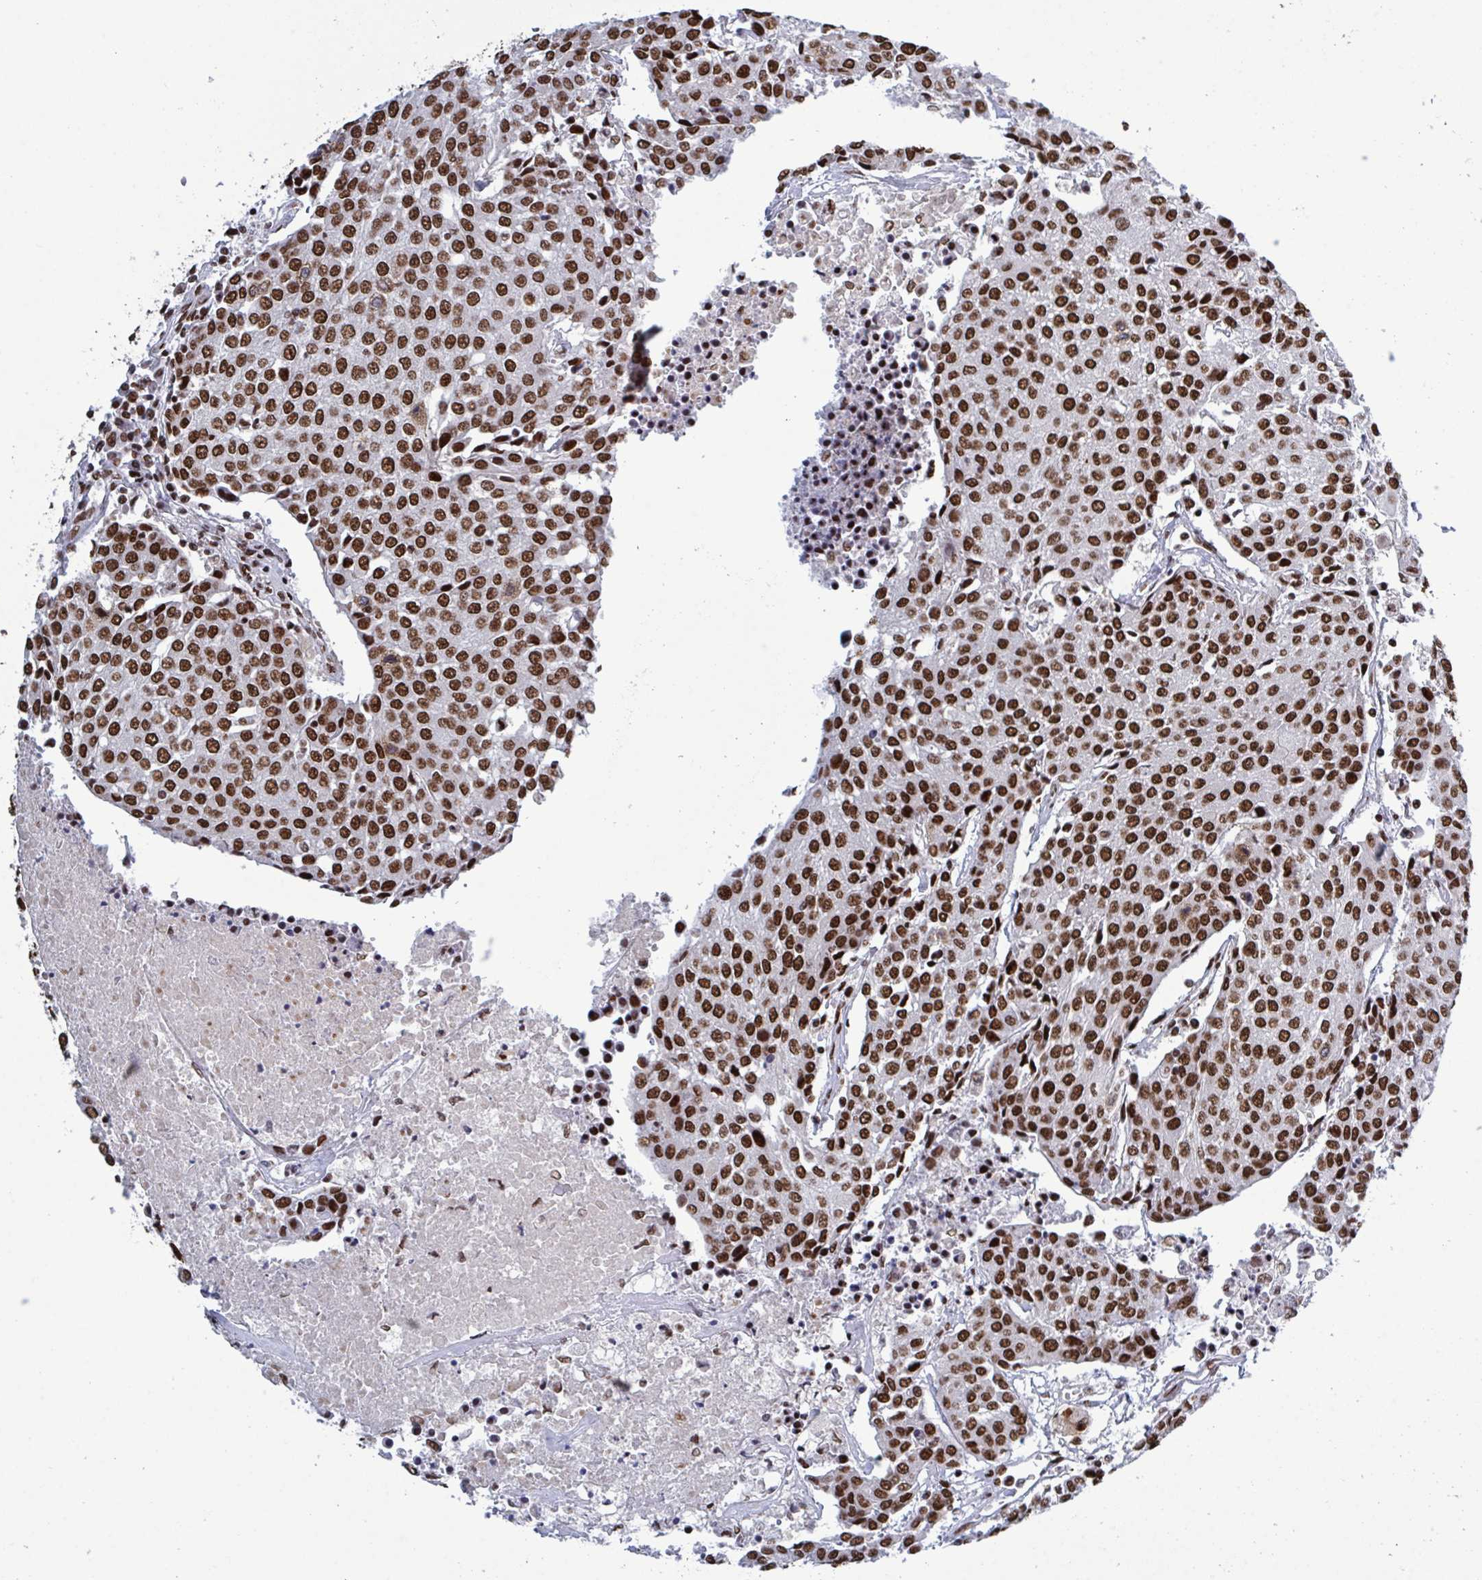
{"staining": {"intensity": "strong", "quantity": ">75%", "location": "nuclear"}, "tissue": "urothelial cancer", "cell_type": "Tumor cells", "image_type": "cancer", "snomed": [{"axis": "morphology", "description": "Urothelial carcinoma, High grade"}, {"axis": "topography", "description": "Urinary bladder"}], "caption": "IHC of human urothelial cancer demonstrates high levels of strong nuclear staining in about >75% of tumor cells. (DAB (3,3'-diaminobenzidine) IHC with brightfield microscopy, high magnification).", "gene": "ZNF607", "patient": {"sex": "female", "age": 85}}